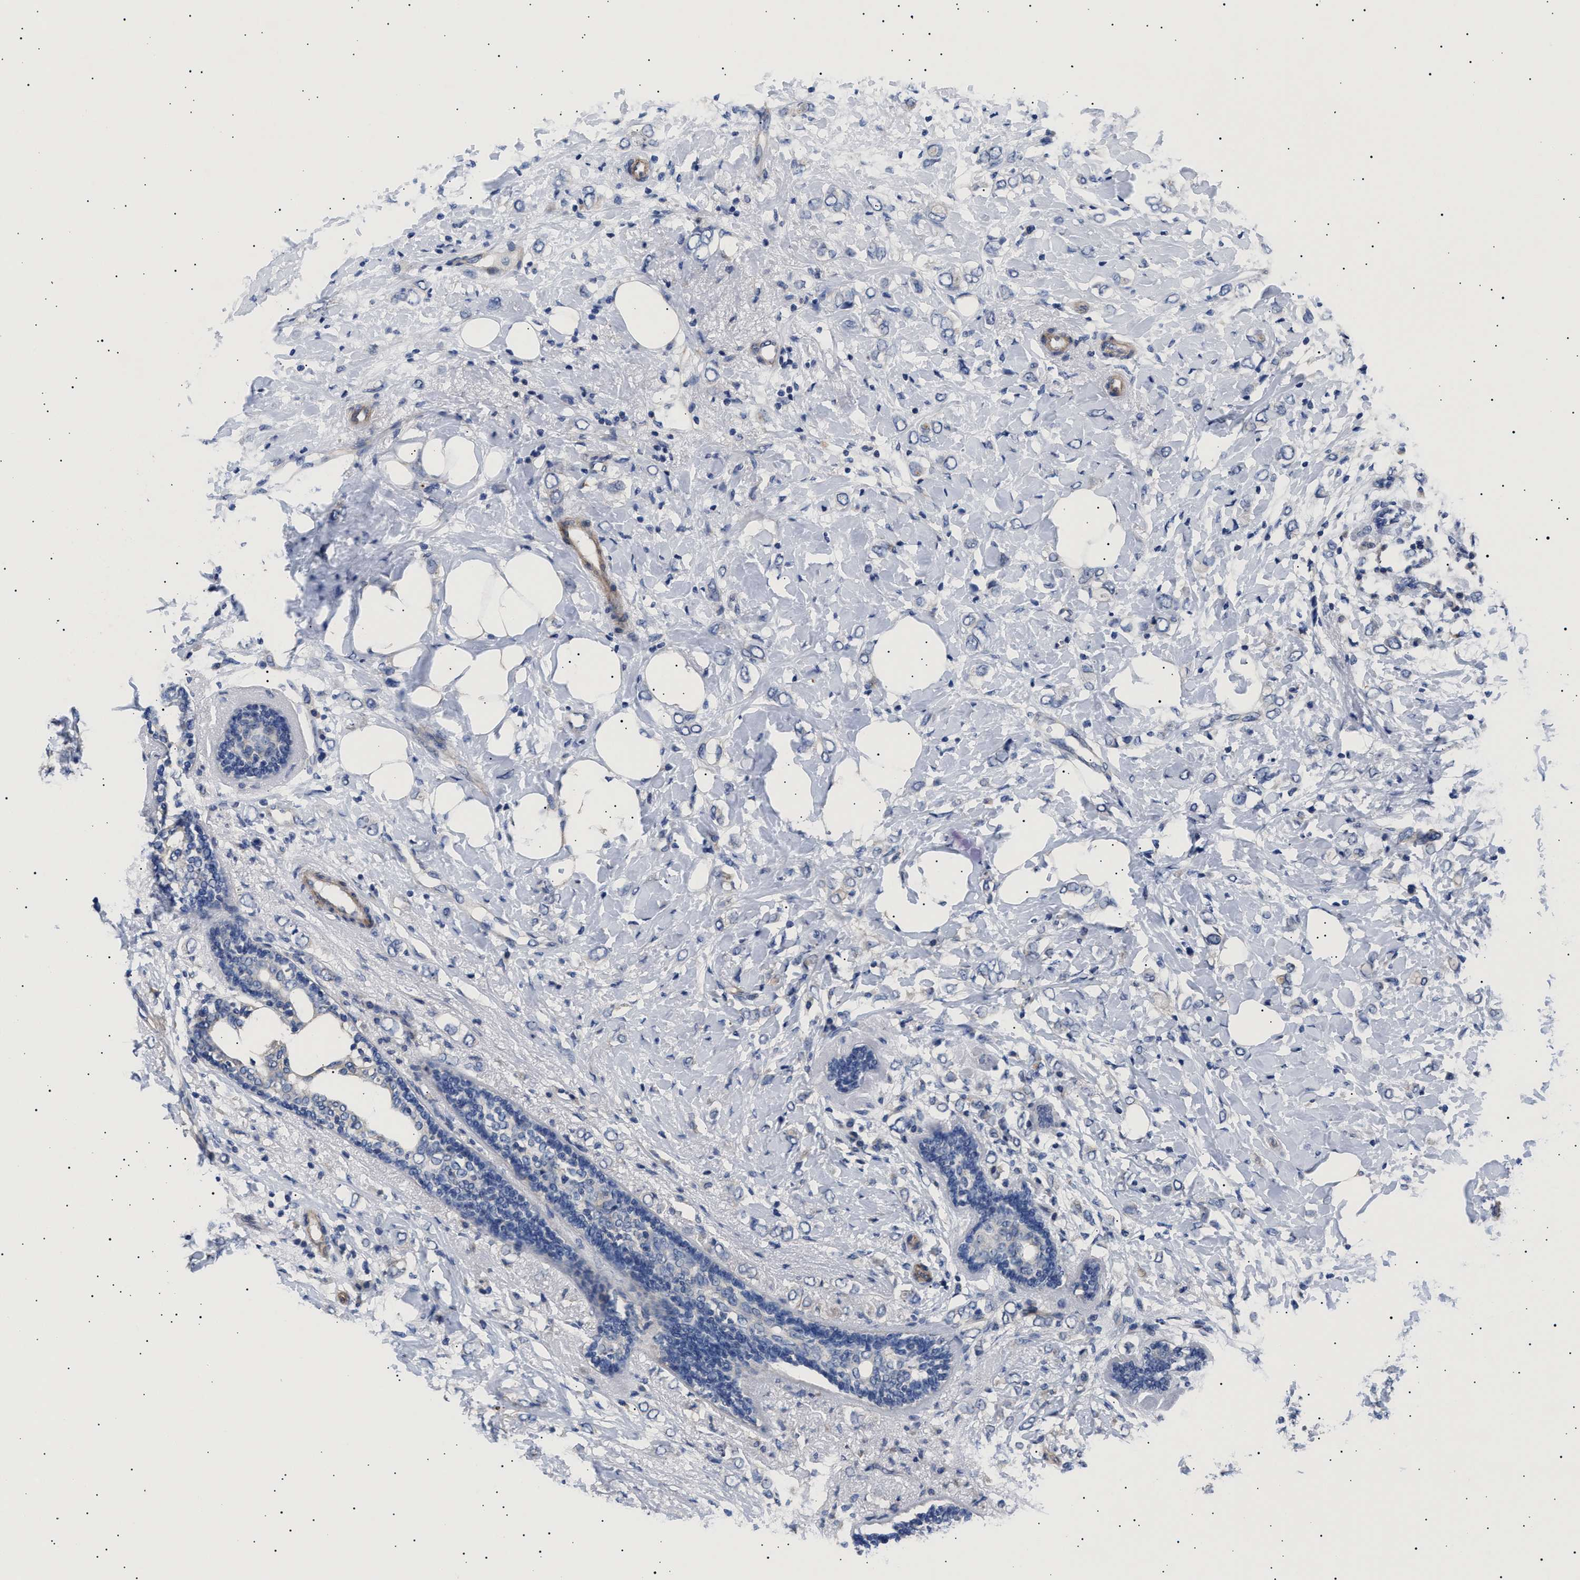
{"staining": {"intensity": "negative", "quantity": "none", "location": "none"}, "tissue": "breast cancer", "cell_type": "Tumor cells", "image_type": "cancer", "snomed": [{"axis": "morphology", "description": "Normal tissue, NOS"}, {"axis": "morphology", "description": "Lobular carcinoma"}, {"axis": "topography", "description": "Breast"}], "caption": "Breast lobular carcinoma stained for a protein using immunohistochemistry (IHC) demonstrates no expression tumor cells.", "gene": "HEMGN", "patient": {"sex": "female", "age": 47}}